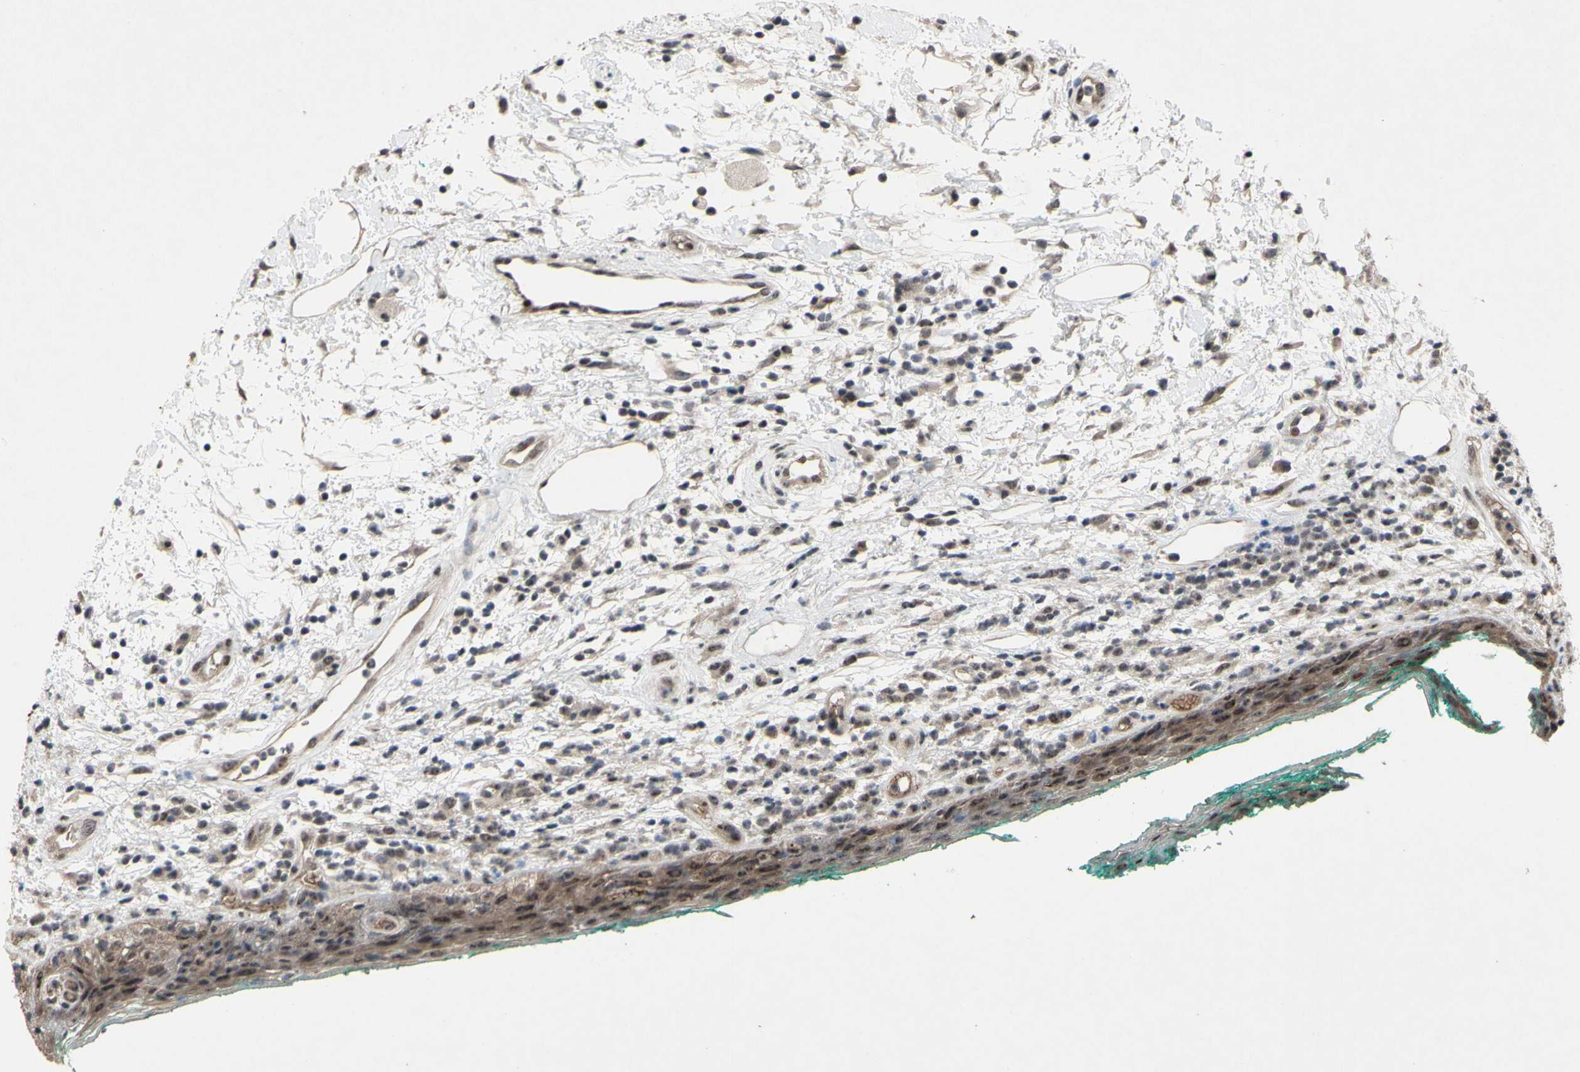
{"staining": {"intensity": "moderate", "quantity": ">75%", "location": "cytoplasmic/membranous,nuclear"}, "tissue": "oral mucosa", "cell_type": "Squamous epithelial cells", "image_type": "normal", "snomed": [{"axis": "morphology", "description": "Normal tissue, NOS"}, {"axis": "topography", "description": "Skeletal muscle"}, {"axis": "topography", "description": "Oral tissue"}, {"axis": "topography", "description": "Peripheral nerve tissue"}], "caption": "Moderate cytoplasmic/membranous,nuclear expression is seen in about >75% of squamous epithelial cells in unremarkable oral mucosa. The protein of interest is shown in brown color, while the nuclei are stained blue.", "gene": "TRDMT1", "patient": {"sex": "female", "age": 84}}